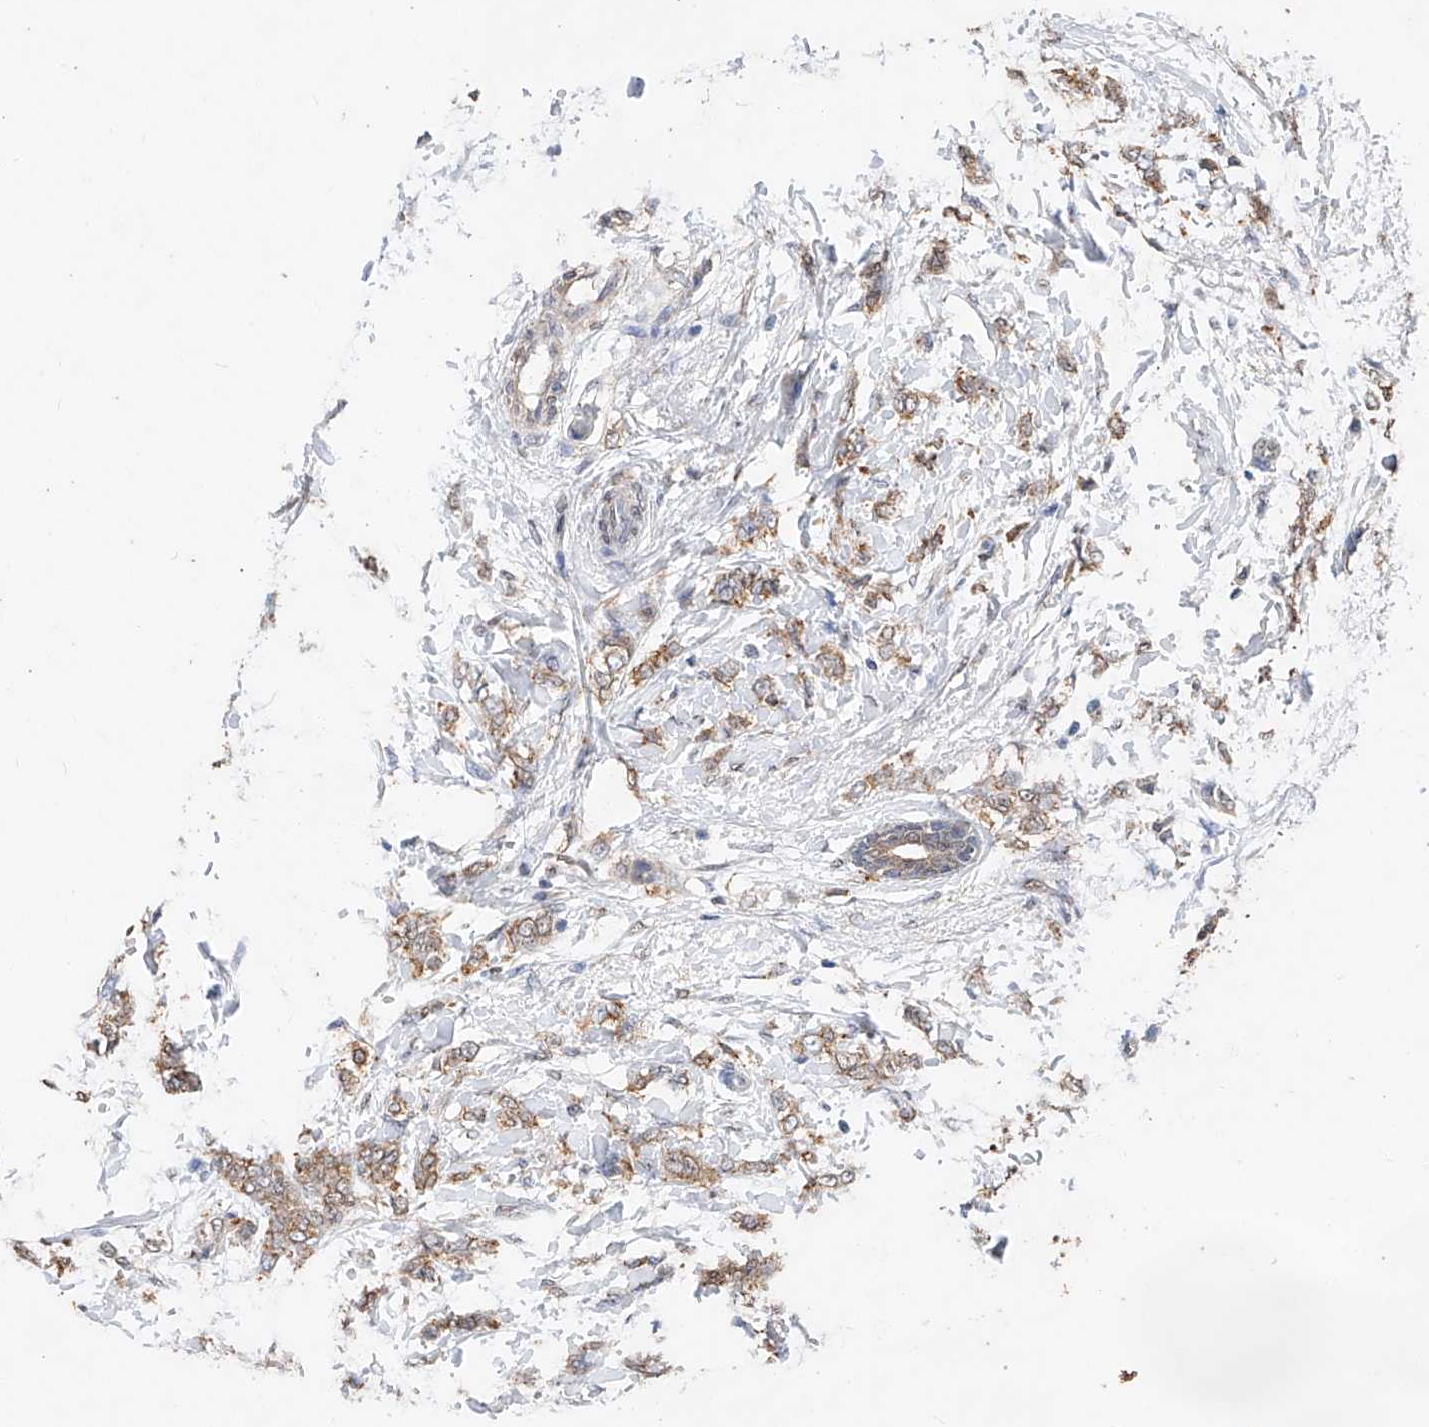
{"staining": {"intensity": "moderate", "quantity": ">75%", "location": "cytoplasmic/membranous"}, "tissue": "breast cancer", "cell_type": "Tumor cells", "image_type": "cancer", "snomed": [{"axis": "morphology", "description": "Lobular carcinoma, in situ"}, {"axis": "morphology", "description": "Lobular carcinoma"}, {"axis": "topography", "description": "Breast"}], "caption": "This photomicrograph demonstrates breast lobular carcinoma stained with immunohistochemistry to label a protein in brown. The cytoplasmic/membranous of tumor cells show moderate positivity for the protein. Nuclei are counter-stained blue.", "gene": "CERS4", "patient": {"sex": "female", "age": 41}}